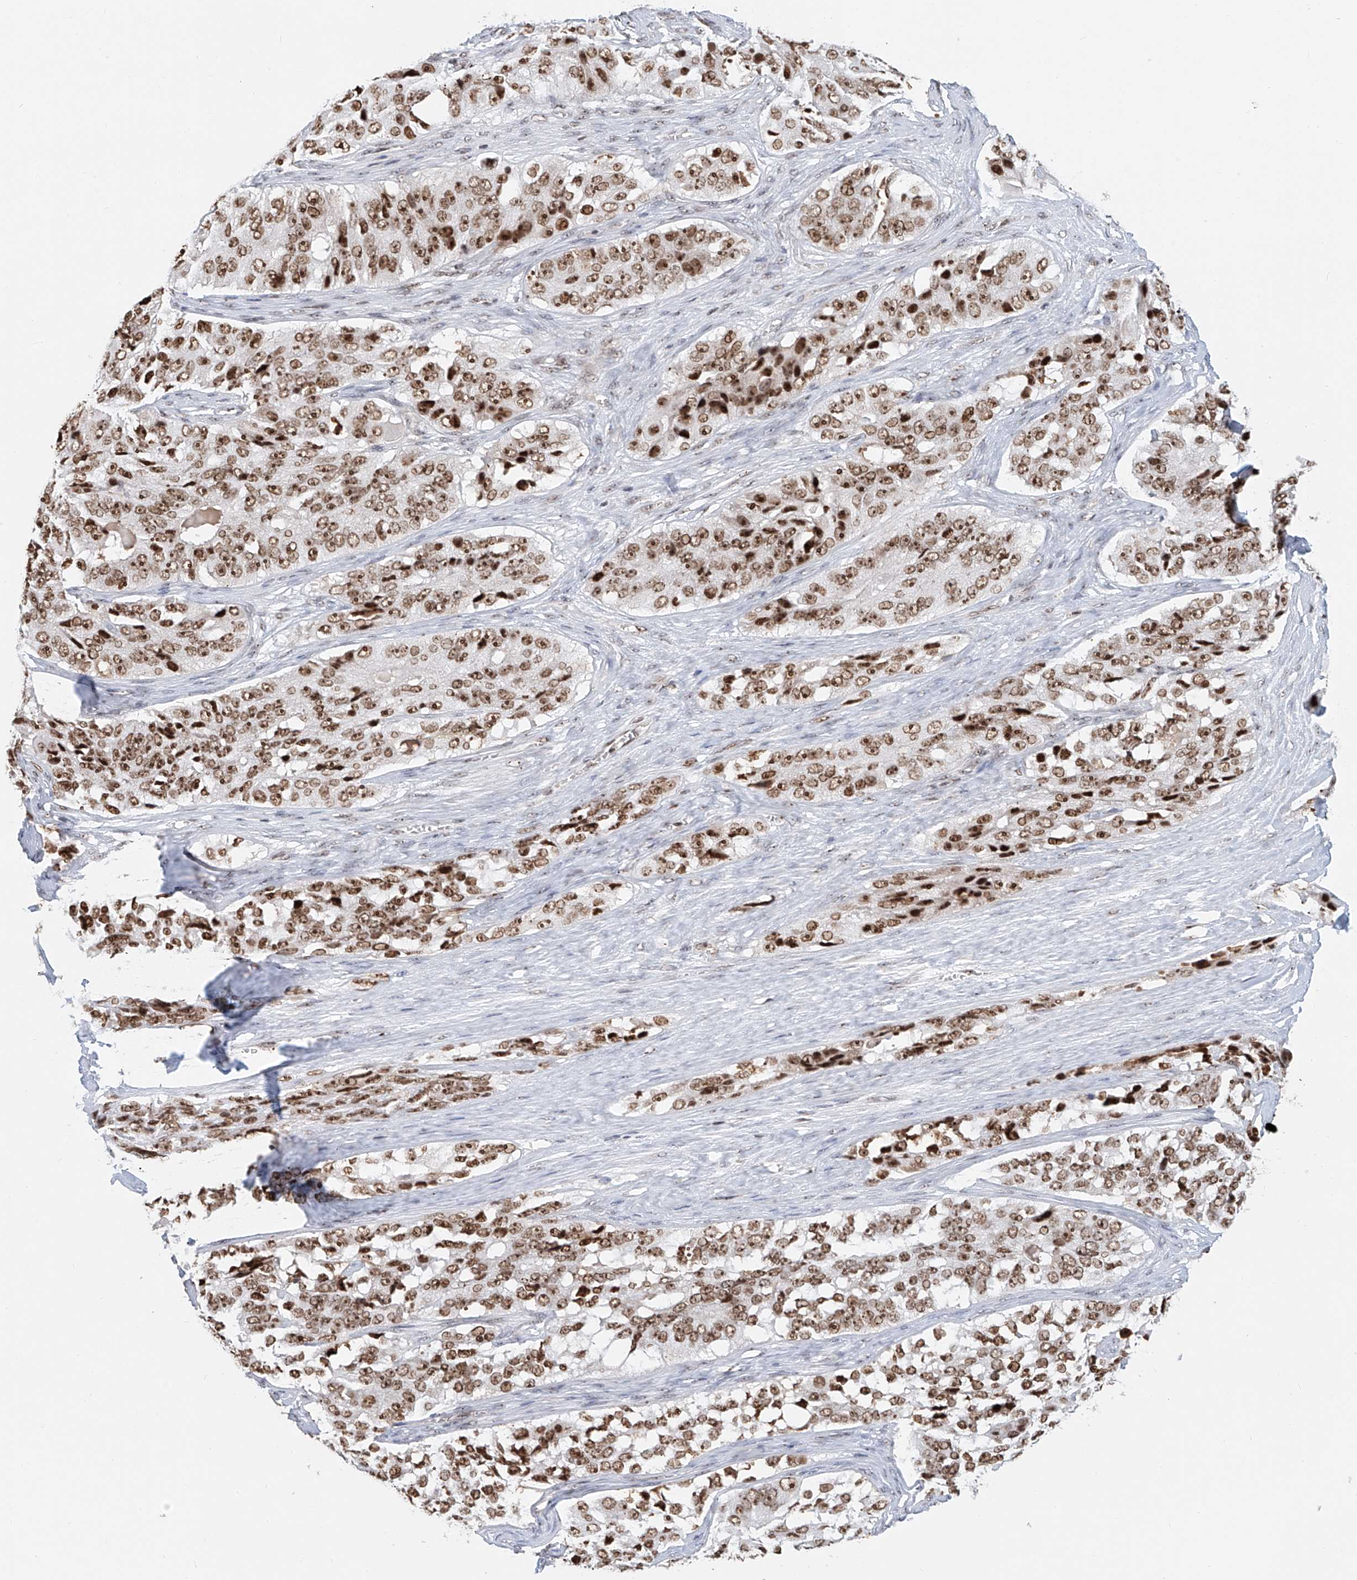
{"staining": {"intensity": "strong", "quantity": ">75%", "location": "nuclear"}, "tissue": "ovarian cancer", "cell_type": "Tumor cells", "image_type": "cancer", "snomed": [{"axis": "morphology", "description": "Carcinoma, endometroid"}, {"axis": "topography", "description": "Ovary"}], "caption": "This is an image of immunohistochemistry staining of ovarian endometroid carcinoma, which shows strong expression in the nuclear of tumor cells.", "gene": "PRUNE2", "patient": {"sex": "female", "age": 51}}